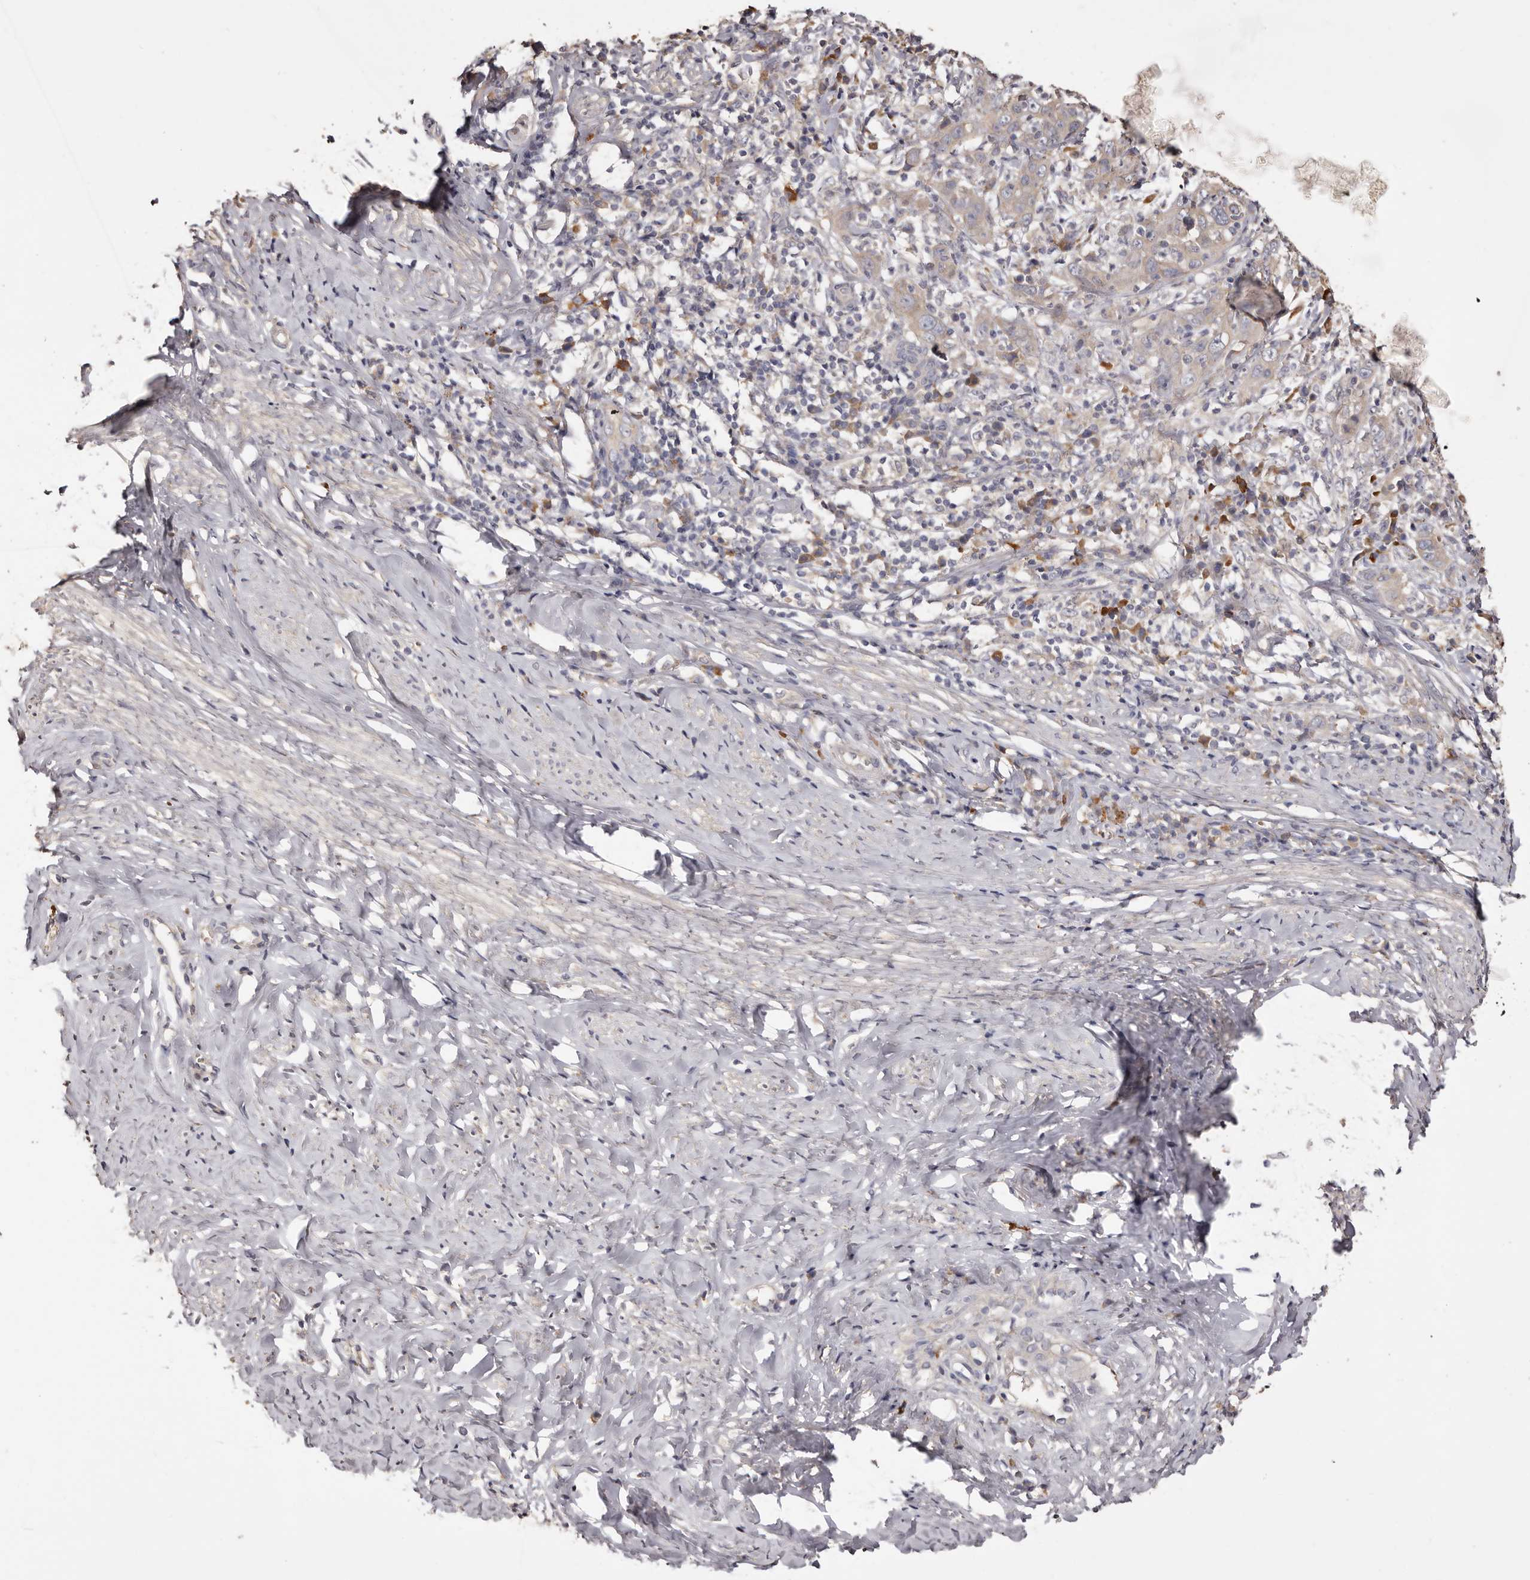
{"staining": {"intensity": "negative", "quantity": "none", "location": "none"}, "tissue": "cervical cancer", "cell_type": "Tumor cells", "image_type": "cancer", "snomed": [{"axis": "morphology", "description": "Squamous cell carcinoma, NOS"}, {"axis": "topography", "description": "Cervix"}], "caption": "Tumor cells show no significant protein positivity in squamous cell carcinoma (cervical). (DAB IHC visualized using brightfield microscopy, high magnification).", "gene": "ETNK1", "patient": {"sex": "female", "age": 46}}